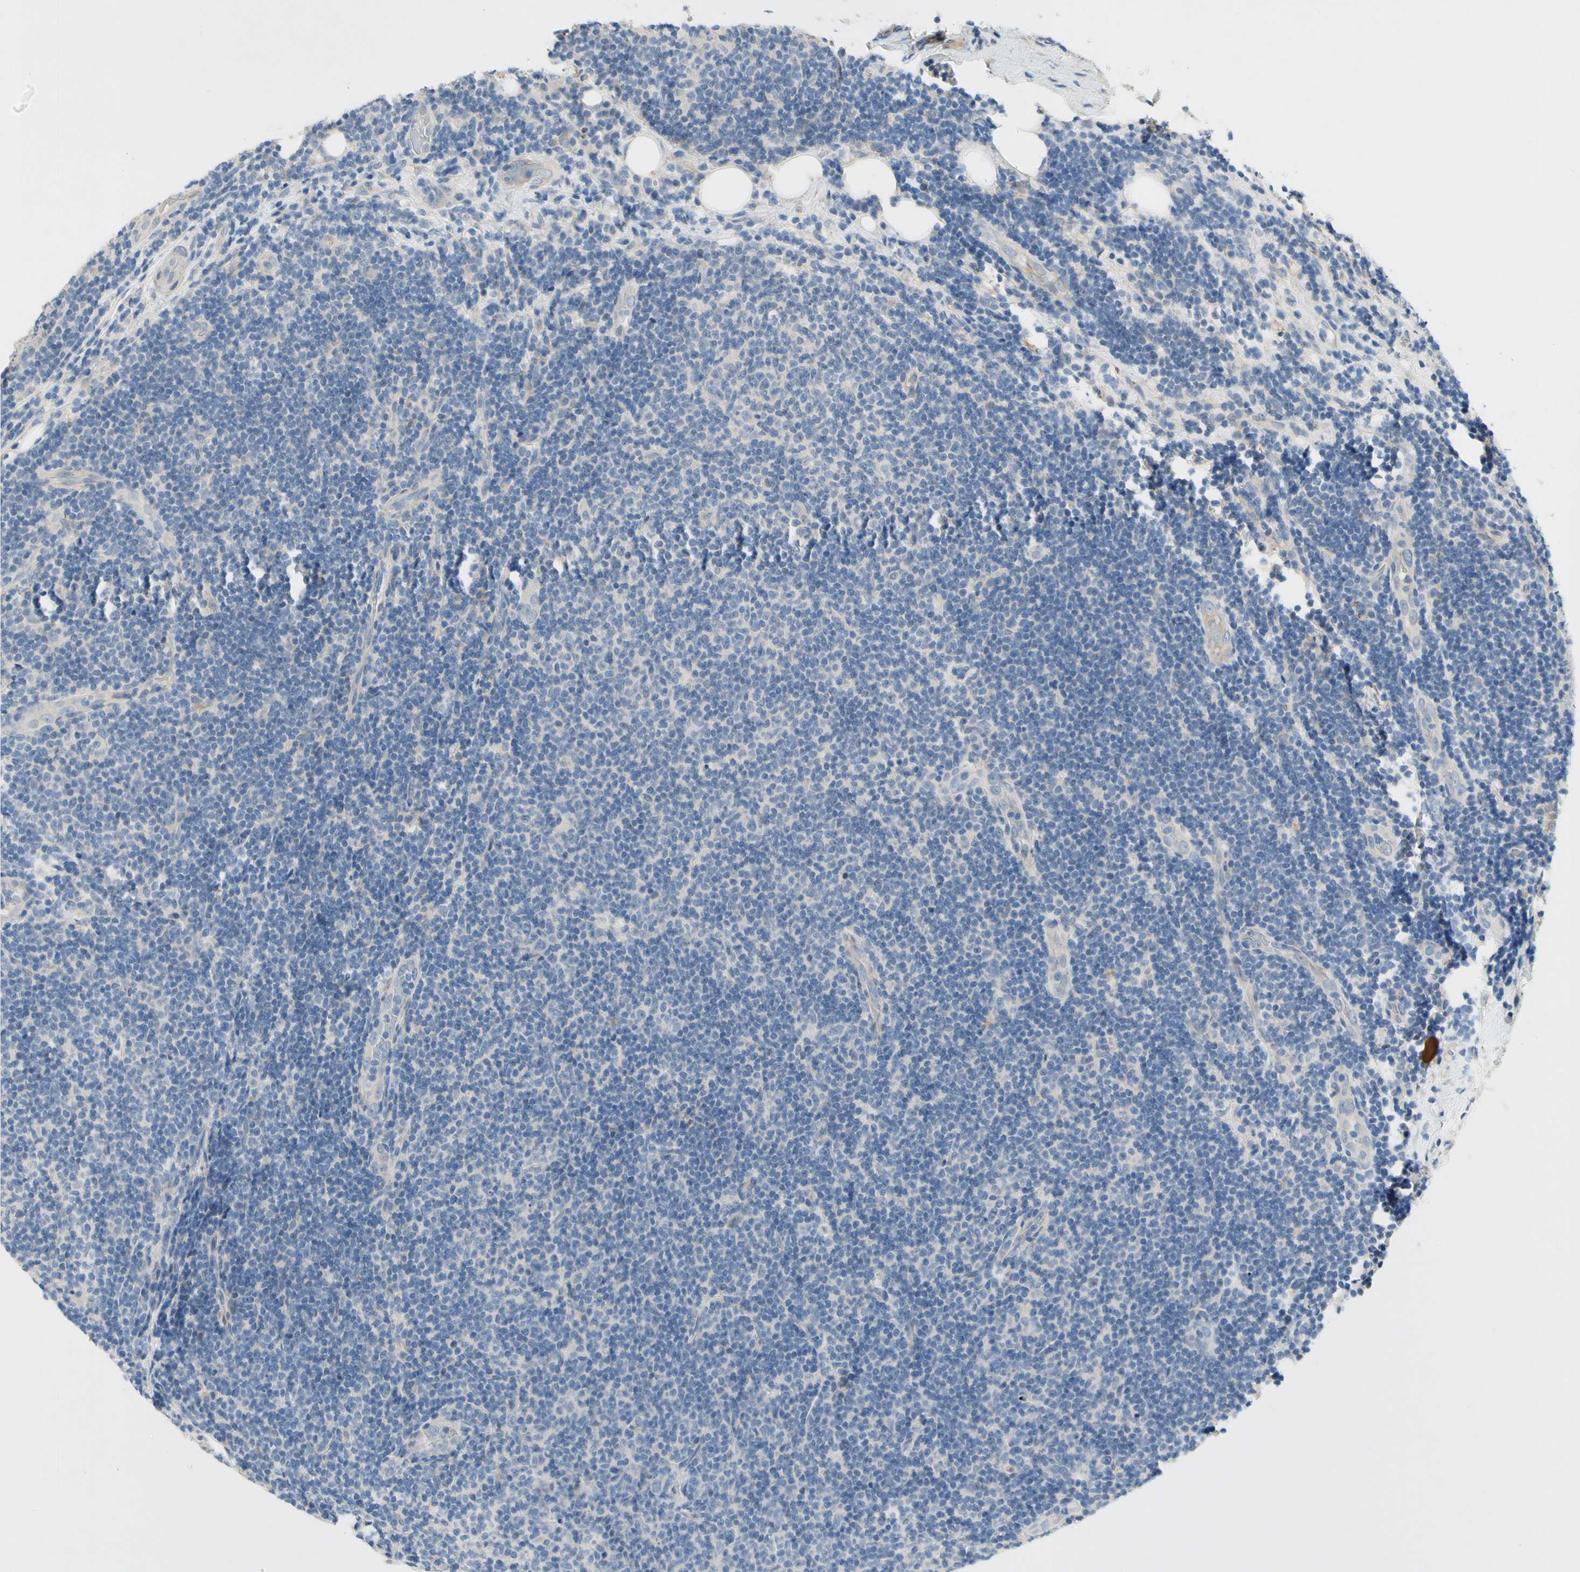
{"staining": {"intensity": "negative", "quantity": "none", "location": "none"}, "tissue": "lymphoma", "cell_type": "Tumor cells", "image_type": "cancer", "snomed": [{"axis": "morphology", "description": "Malignant lymphoma, non-Hodgkin's type, Low grade"}, {"axis": "topography", "description": "Lymph node"}], "caption": "This image is of lymphoma stained with immunohistochemistry to label a protein in brown with the nuclei are counter-stained blue. There is no positivity in tumor cells.", "gene": "GAS6", "patient": {"sex": "male", "age": 83}}